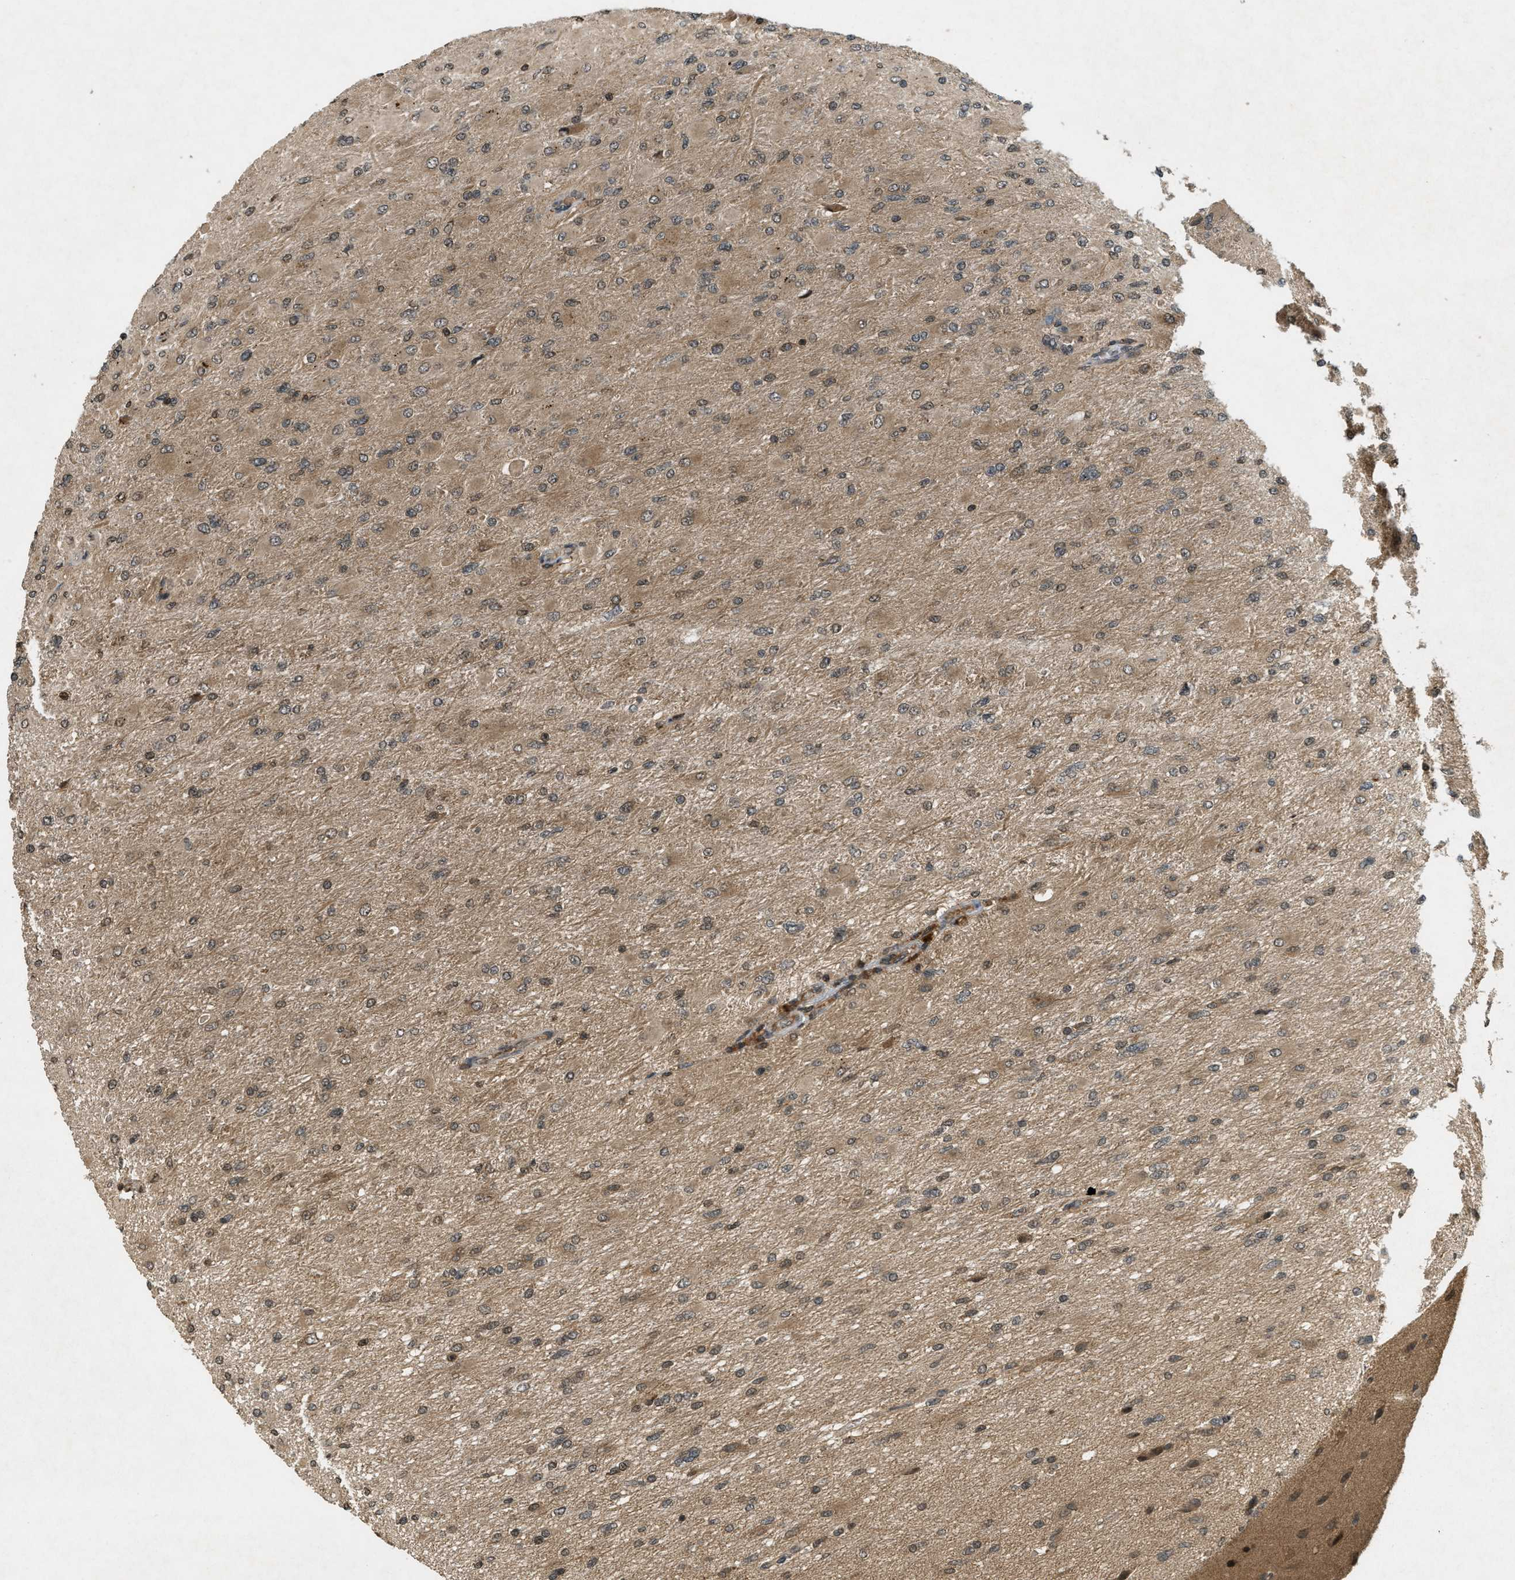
{"staining": {"intensity": "moderate", "quantity": ">75%", "location": "cytoplasmic/membranous,nuclear"}, "tissue": "glioma", "cell_type": "Tumor cells", "image_type": "cancer", "snomed": [{"axis": "morphology", "description": "Glioma, malignant, High grade"}, {"axis": "topography", "description": "Cerebral cortex"}], "caption": "Immunohistochemistry (DAB (3,3'-diaminobenzidine)) staining of human glioma demonstrates moderate cytoplasmic/membranous and nuclear protein expression in about >75% of tumor cells. (DAB = brown stain, brightfield microscopy at high magnification).", "gene": "ATG7", "patient": {"sex": "female", "age": 36}}